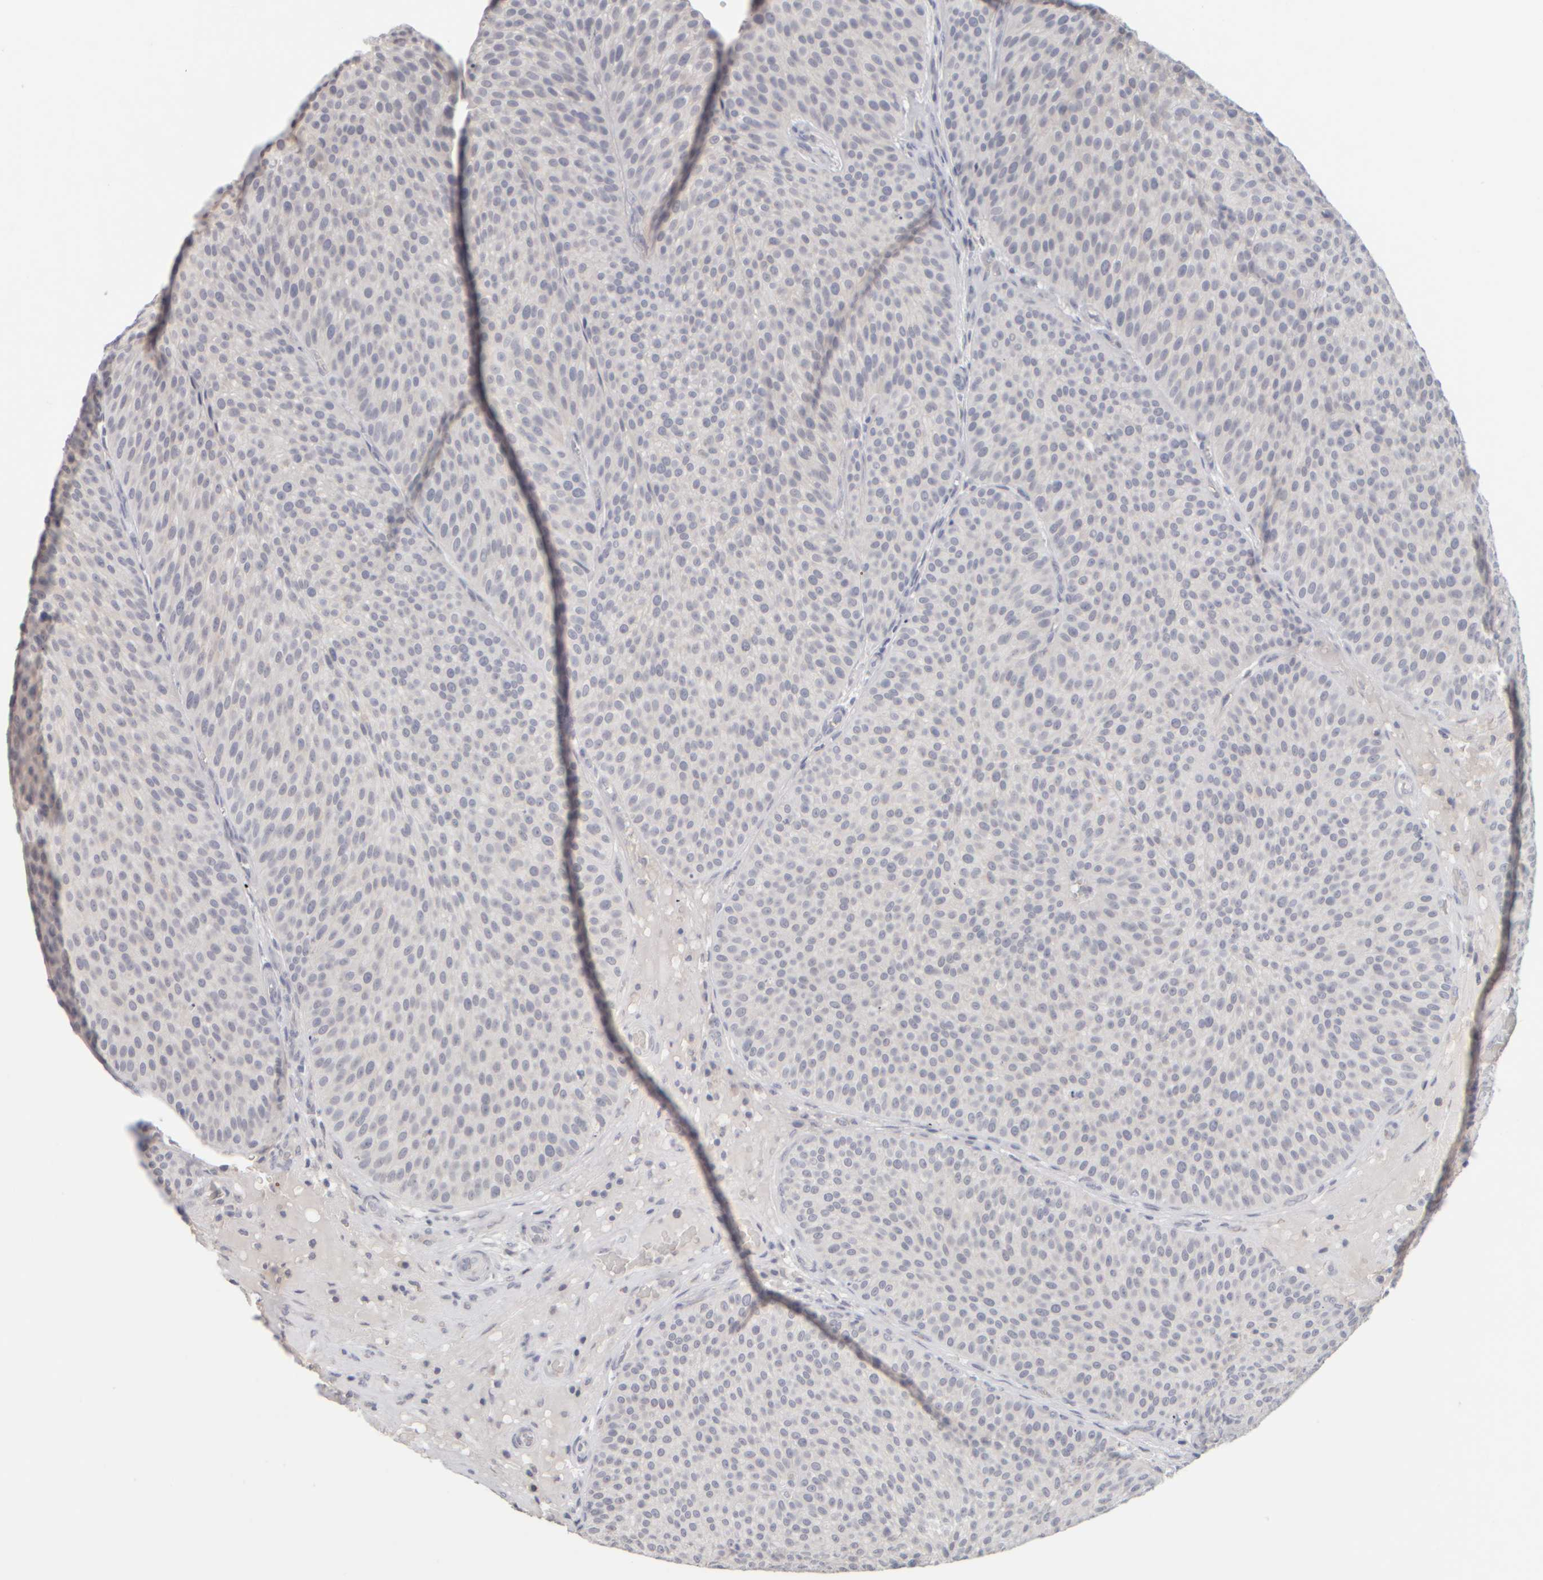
{"staining": {"intensity": "negative", "quantity": "none", "location": "none"}, "tissue": "urothelial cancer", "cell_type": "Tumor cells", "image_type": "cancer", "snomed": [{"axis": "morphology", "description": "Normal tissue, NOS"}, {"axis": "morphology", "description": "Urothelial carcinoma, Low grade"}, {"axis": "topography", "description": "Smooth muscle"}, {"axis": "topography", "description": "Urinary bladder"}], "caption": "Tumor cells show no significant expression in urothelial cancer. (Stains: DAB (3,3'-diaminobenzidine) immunohistochemistry (IHC) with hematoxylin counter stain, Microscopy: brightfield microscopy at high magnification).", "gene": "ZNF112", "patient": {"sex": "male", "age": 60}}